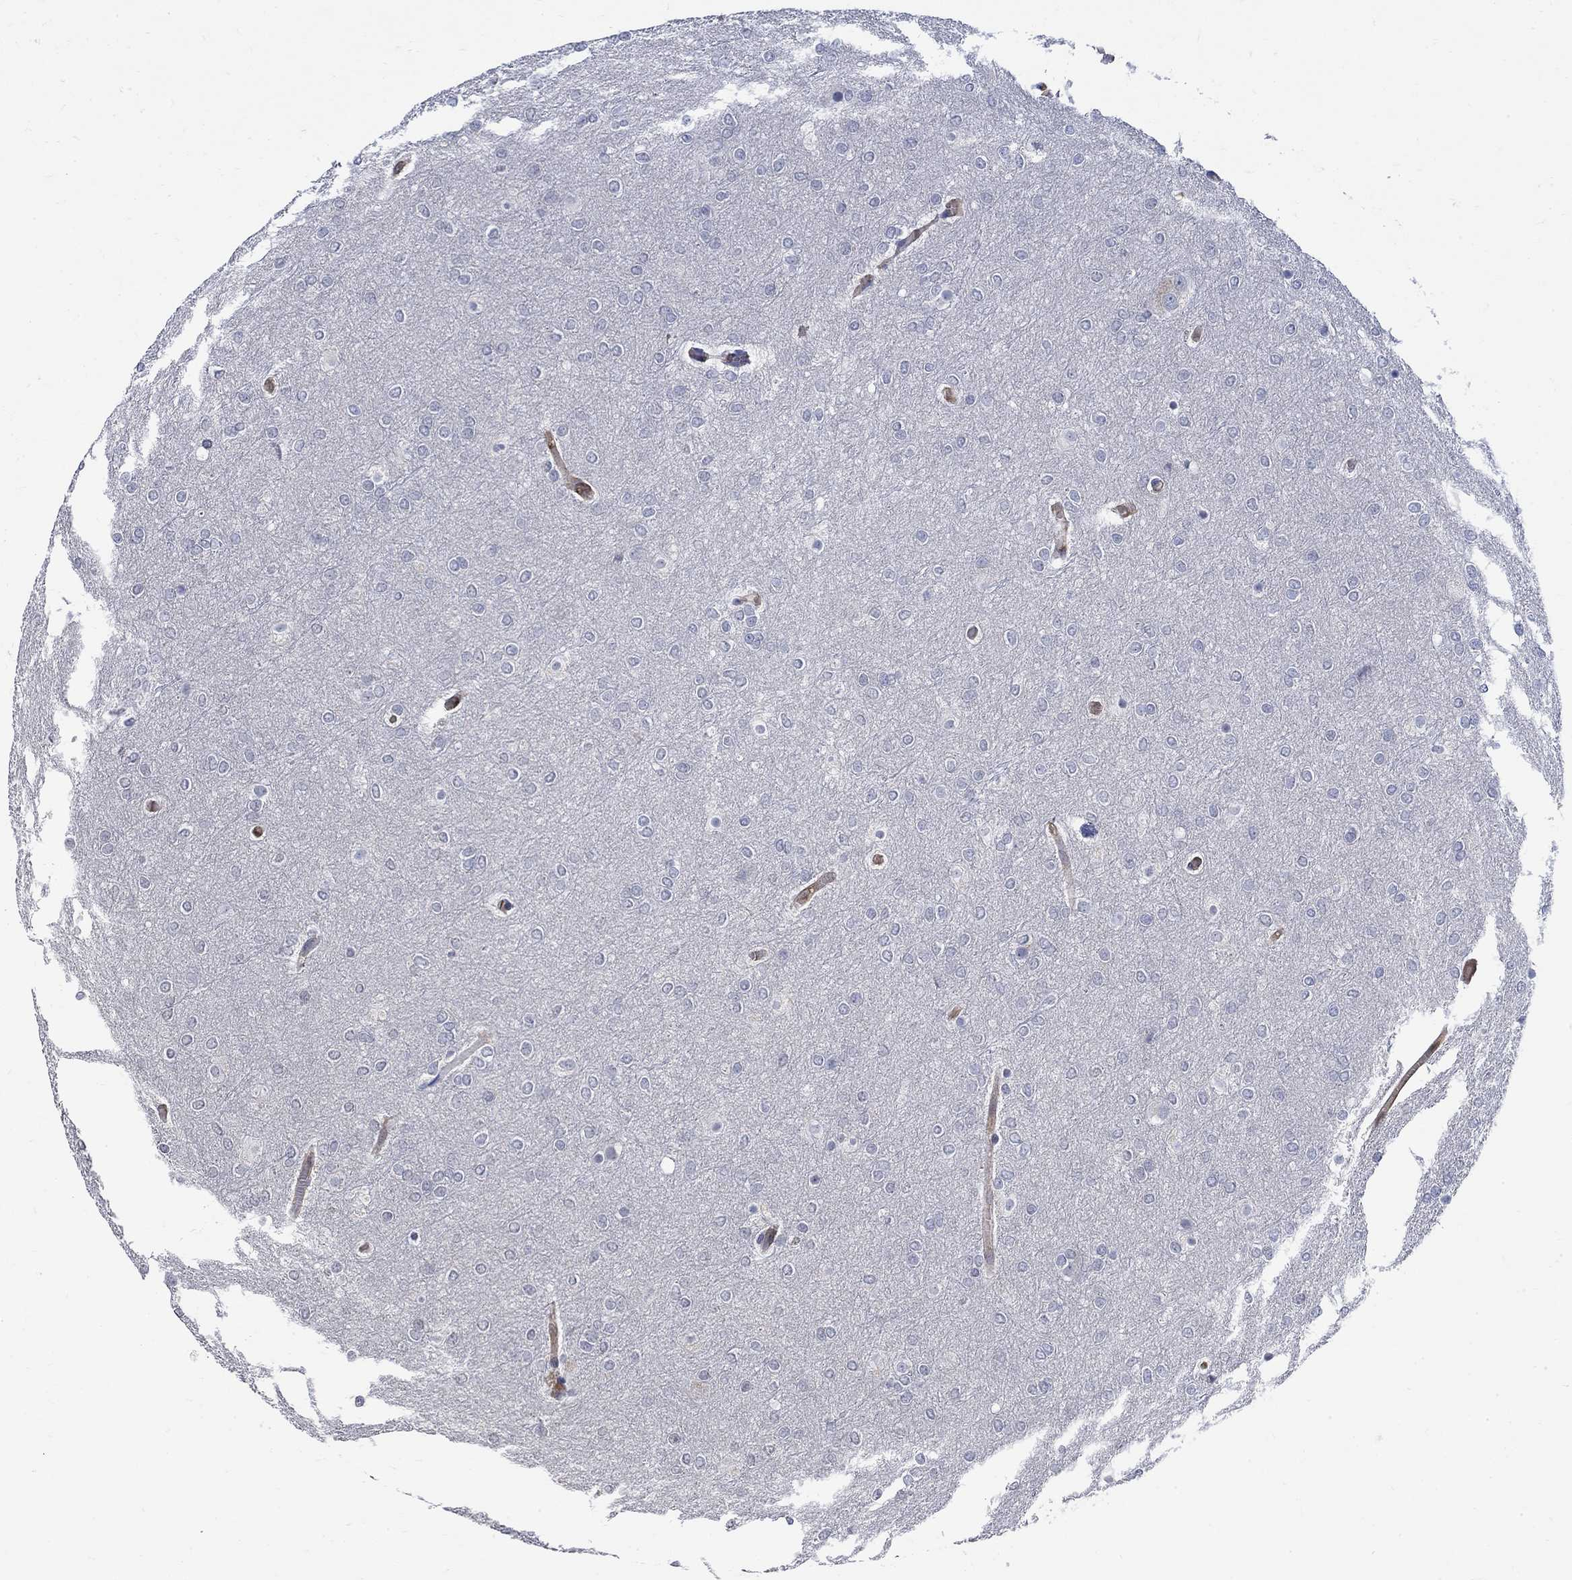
{"staining": {"intensity": "negative", "quantity": "none", "location": "none"}, "tissue": "glioma", "cell_type": "Tumor cells", "image_type": "cancer", "snomed": [{"axis": "morphology", "description": "Glioma, malignant, High grade"}, {"axis": "topography", "description": "Brain"}], "caption": "High magnification brightfield microscopy of glioma stained with DAB (brown) and counterstained with hematoxylin (blue): tumor cells show no significant expression.", "gene": "TGM2", "patient": {"sex": "female", "age": 61}}